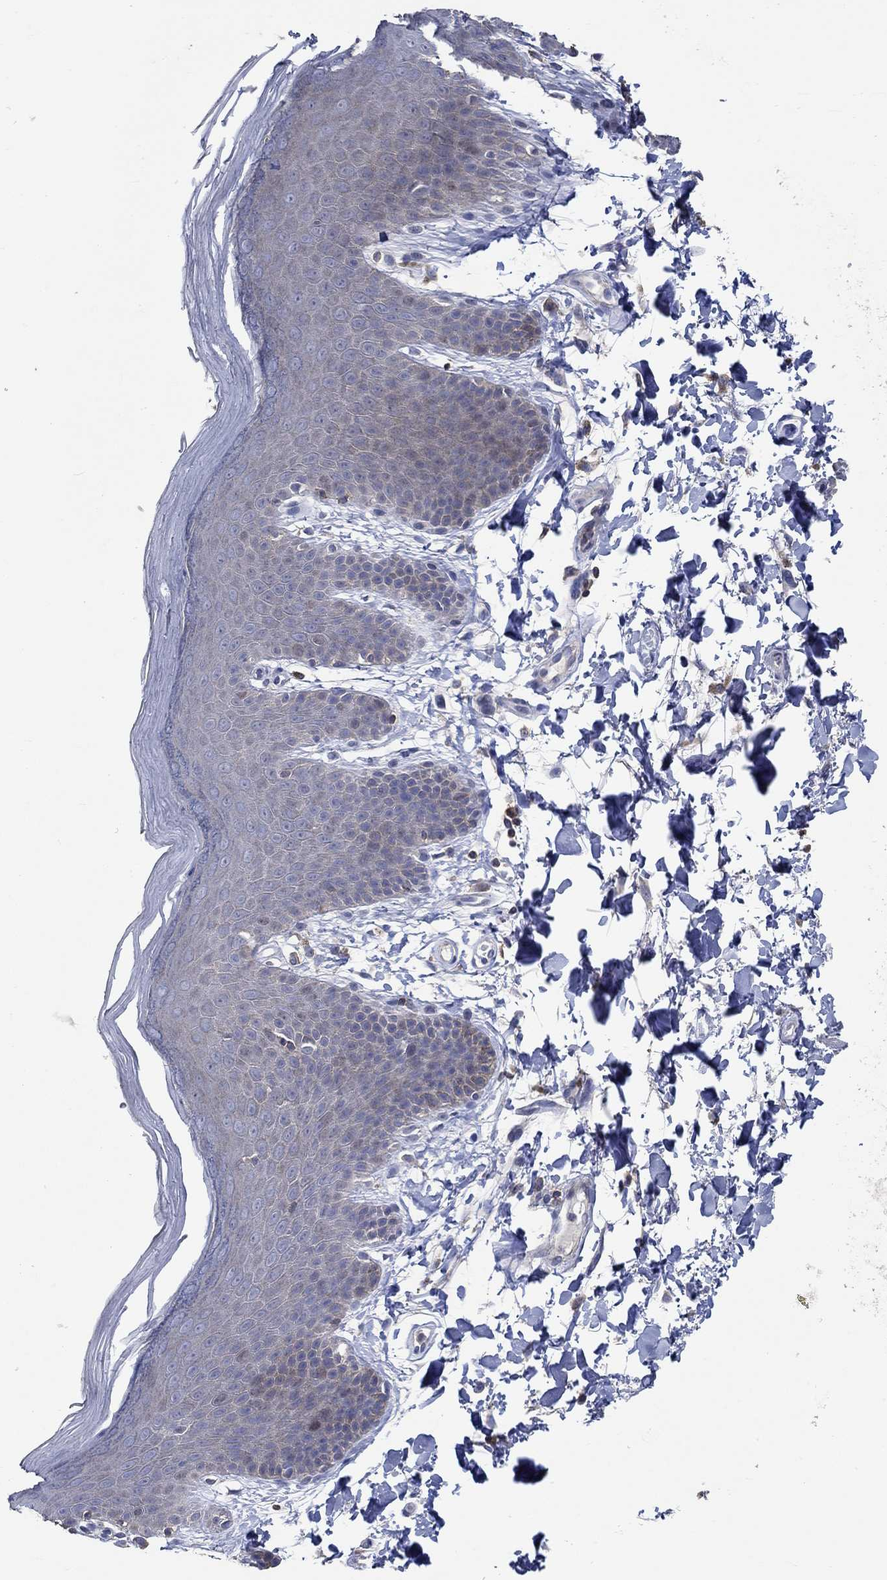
{"staining": {"intensity": "weak", "quantity": "<25%", "location": "cytoplasmic/membranous"}, "tissue": "skin", "cell_type": "Epidermal cells", "image_type": "normal", "snomed": [{"axis": "morphology", "description": "Normal tissue, NOS"}, {"axis": "topography", "description": "Anal"}], "caption": "IHC histopathology image of benign human skin stained for a protein (brown), which demonstrates no staining in epidermal cells.", "gene": "TNFAIP8L3", "patient": {"sex": "male", "age": 53}}